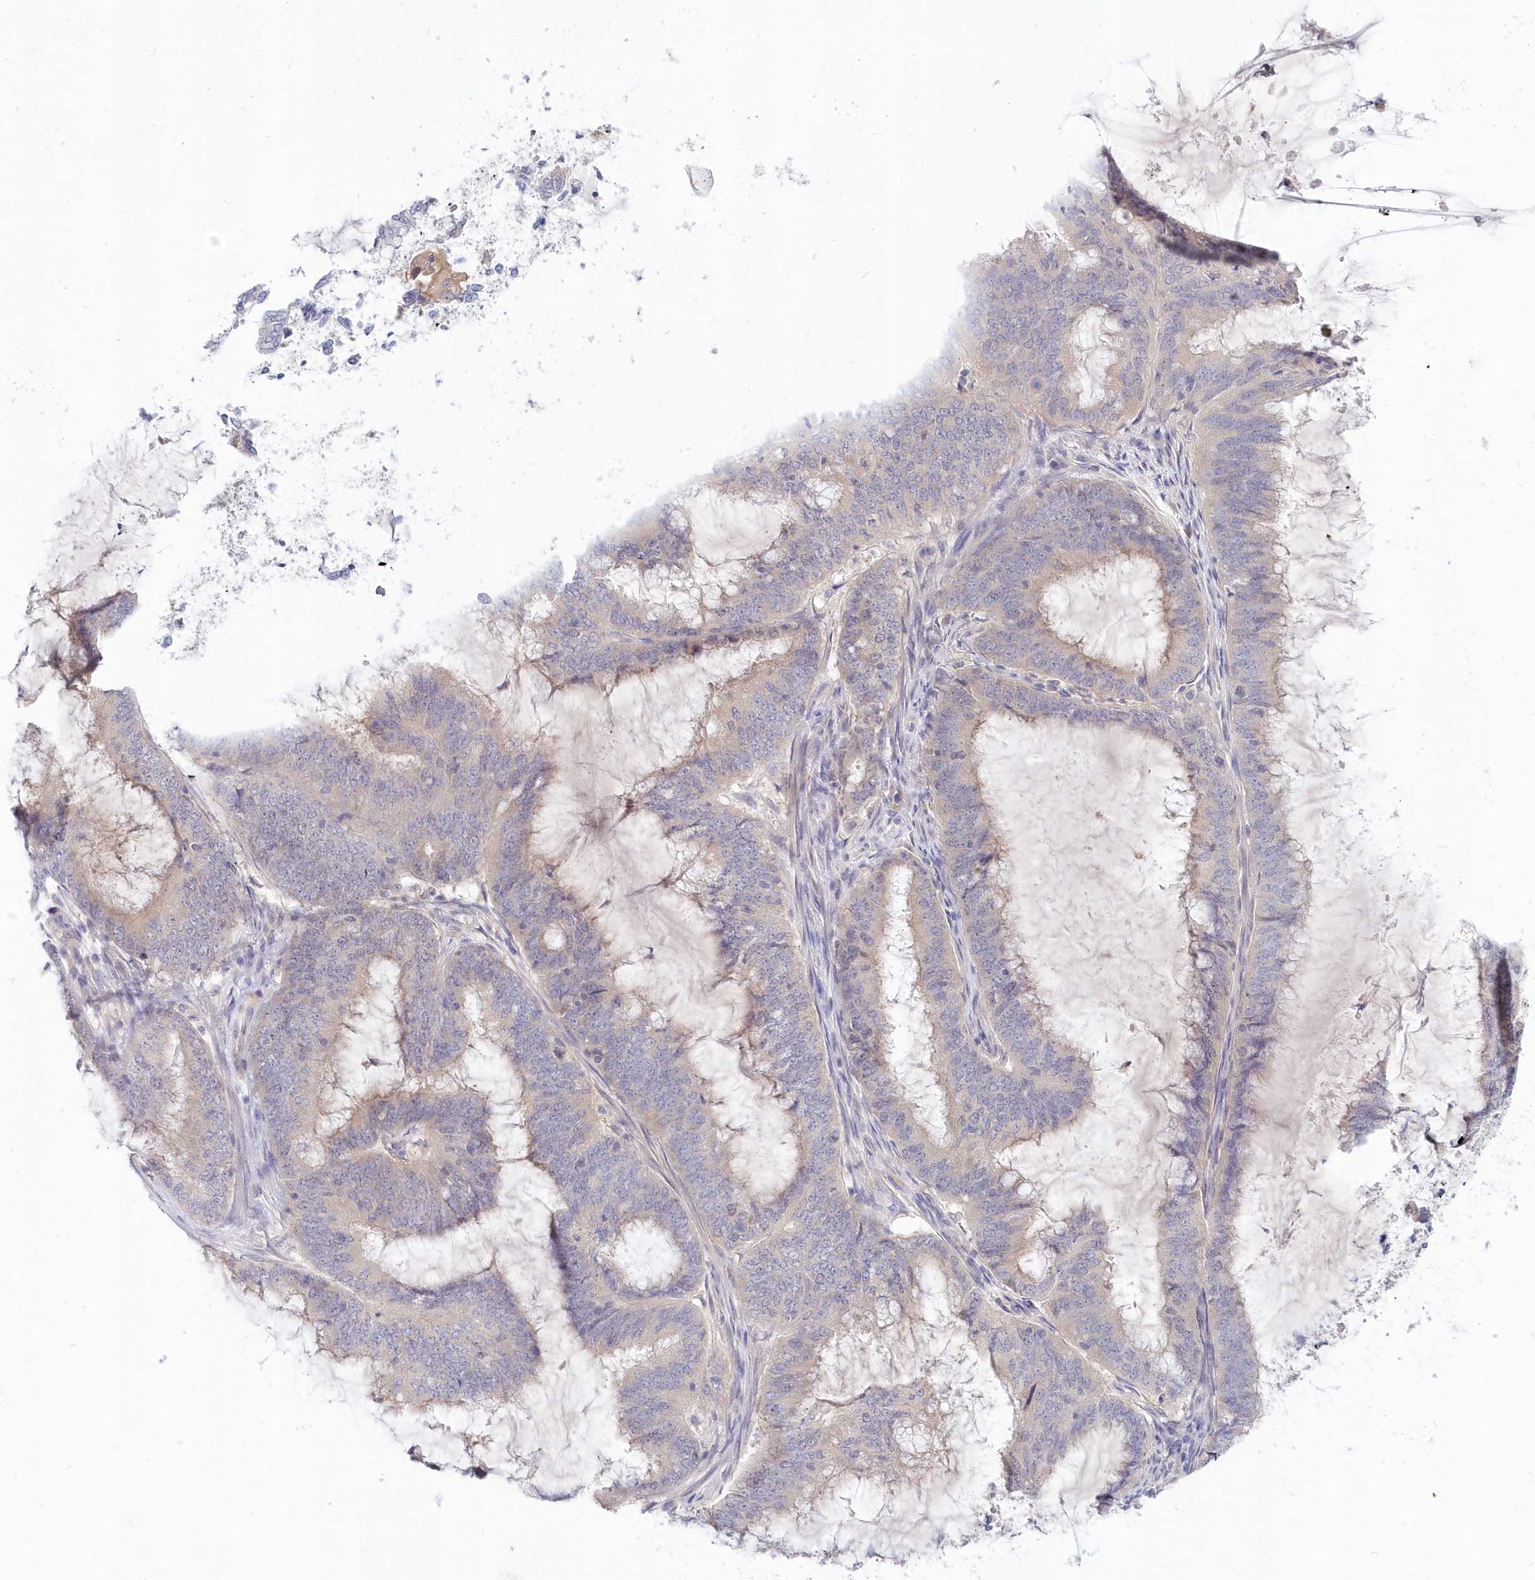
{"staining": {"intensity": "negative", "quantity": "none", "location": "none"}, "tissue": "endometrial cancer", "cell_type": "Tumor cells", "image_type": "cancer", "snomed": [{"axis": "morphology", "description": "Adenocarcinoma, NOS"}, {"axis": "topography", "description": "Endometrium"}], "caption": "Immunohistochemistry (IHC) of endometrial cancer (adenocarcinoma) exhibits no staining in tumor cells.", "gene": "KATNA1", "patient": {"sex": "female", "age": 51}}